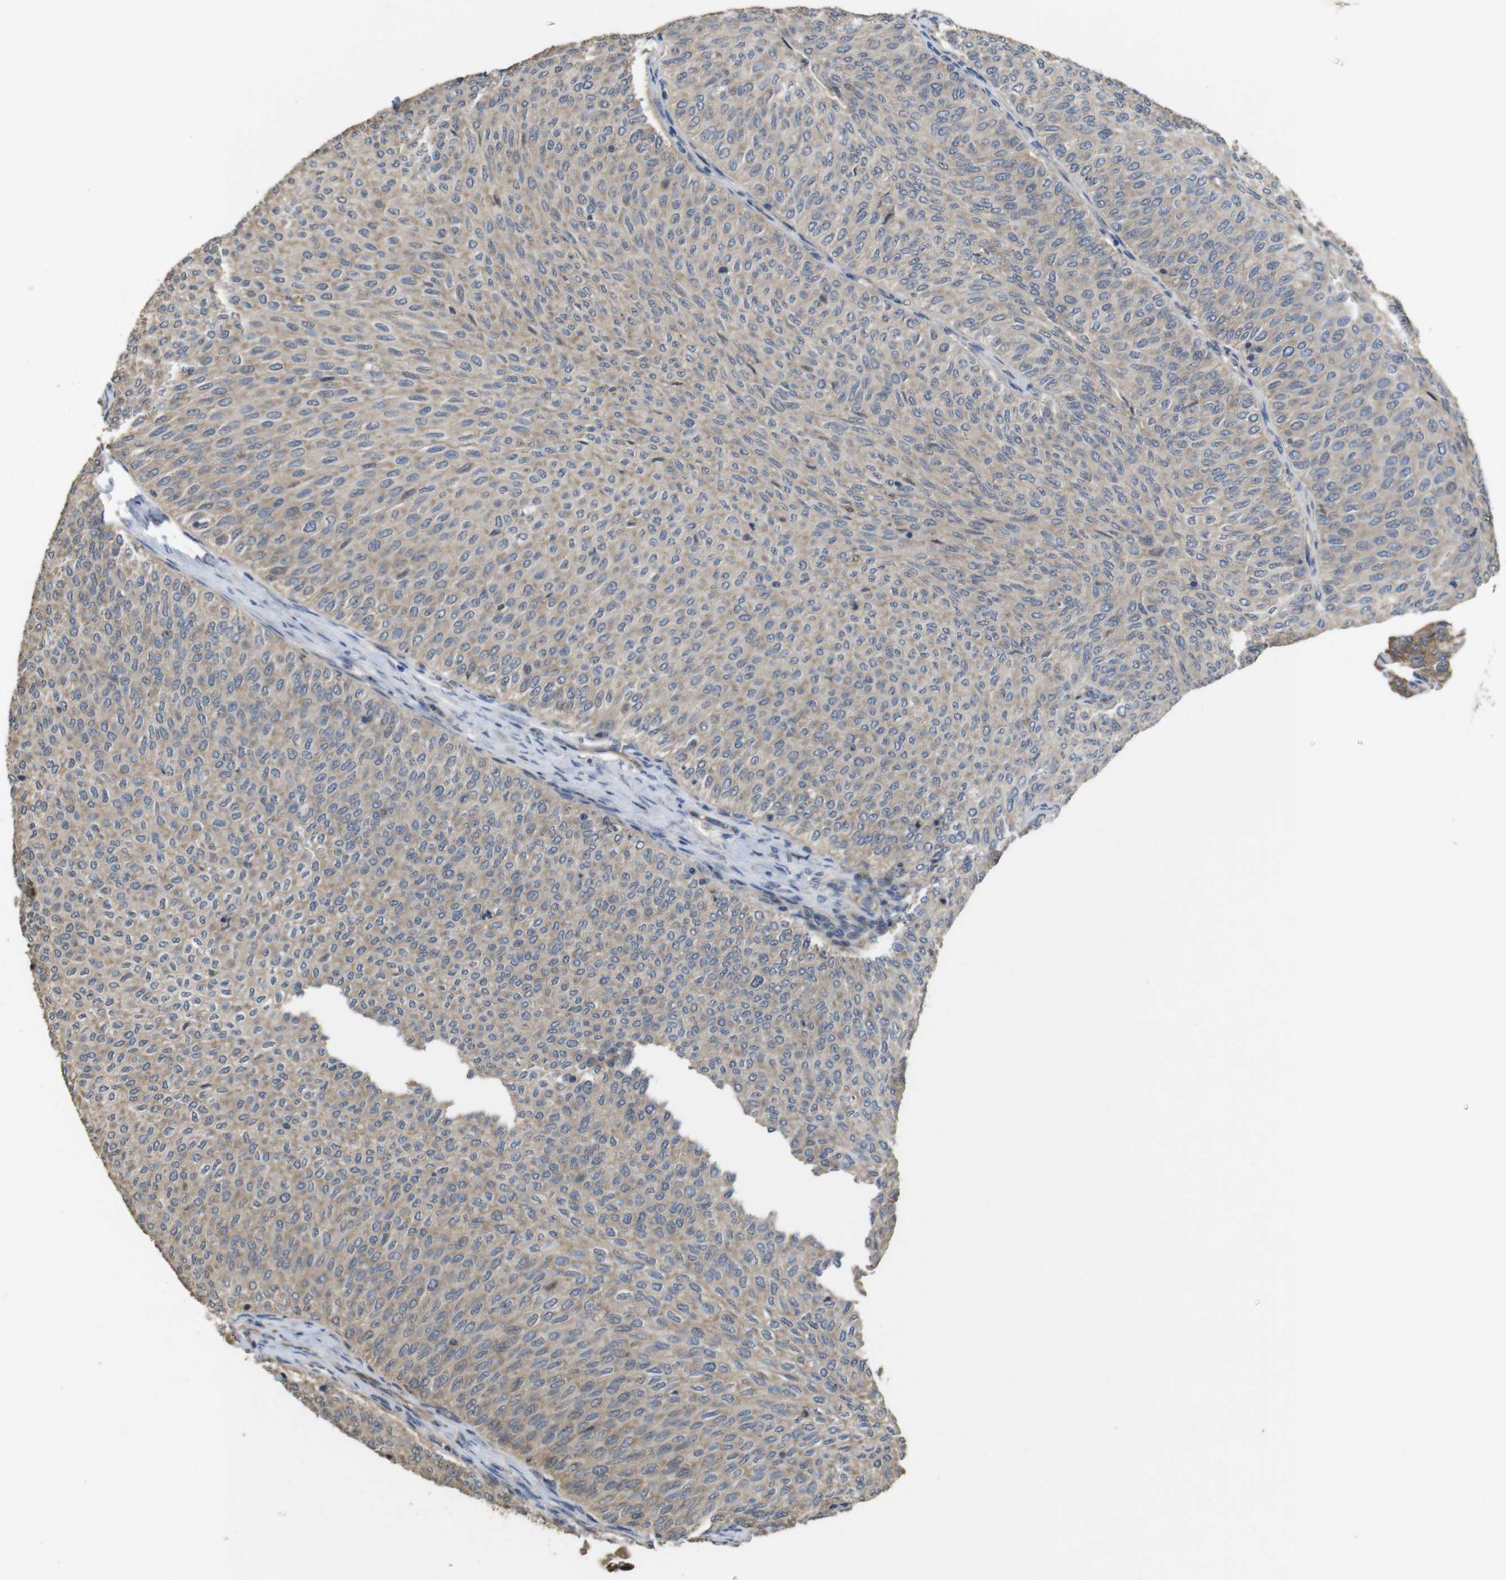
{"staining": {"intensity": "weak", "quantity": ">75%", "location": "cytoplasmic/membranous"}, "tissue": "urothelial cancer", "cell_type": "Tumor cells", "image_type": "cancer", "snomed": [{"axis": "morphology", "description": "Urothelial carcinoma, Low grade"}, {"axis": "topography", "description": "Urinary bladder"}], "caption": "The photomicrograph displays a brown stain indicating the presence of a protein in the cytoplasmic/membranous of tumor cells in urothelial cancer.", "gene": "PCDHB10", "patient": {"sex": "male", "age": 78}}